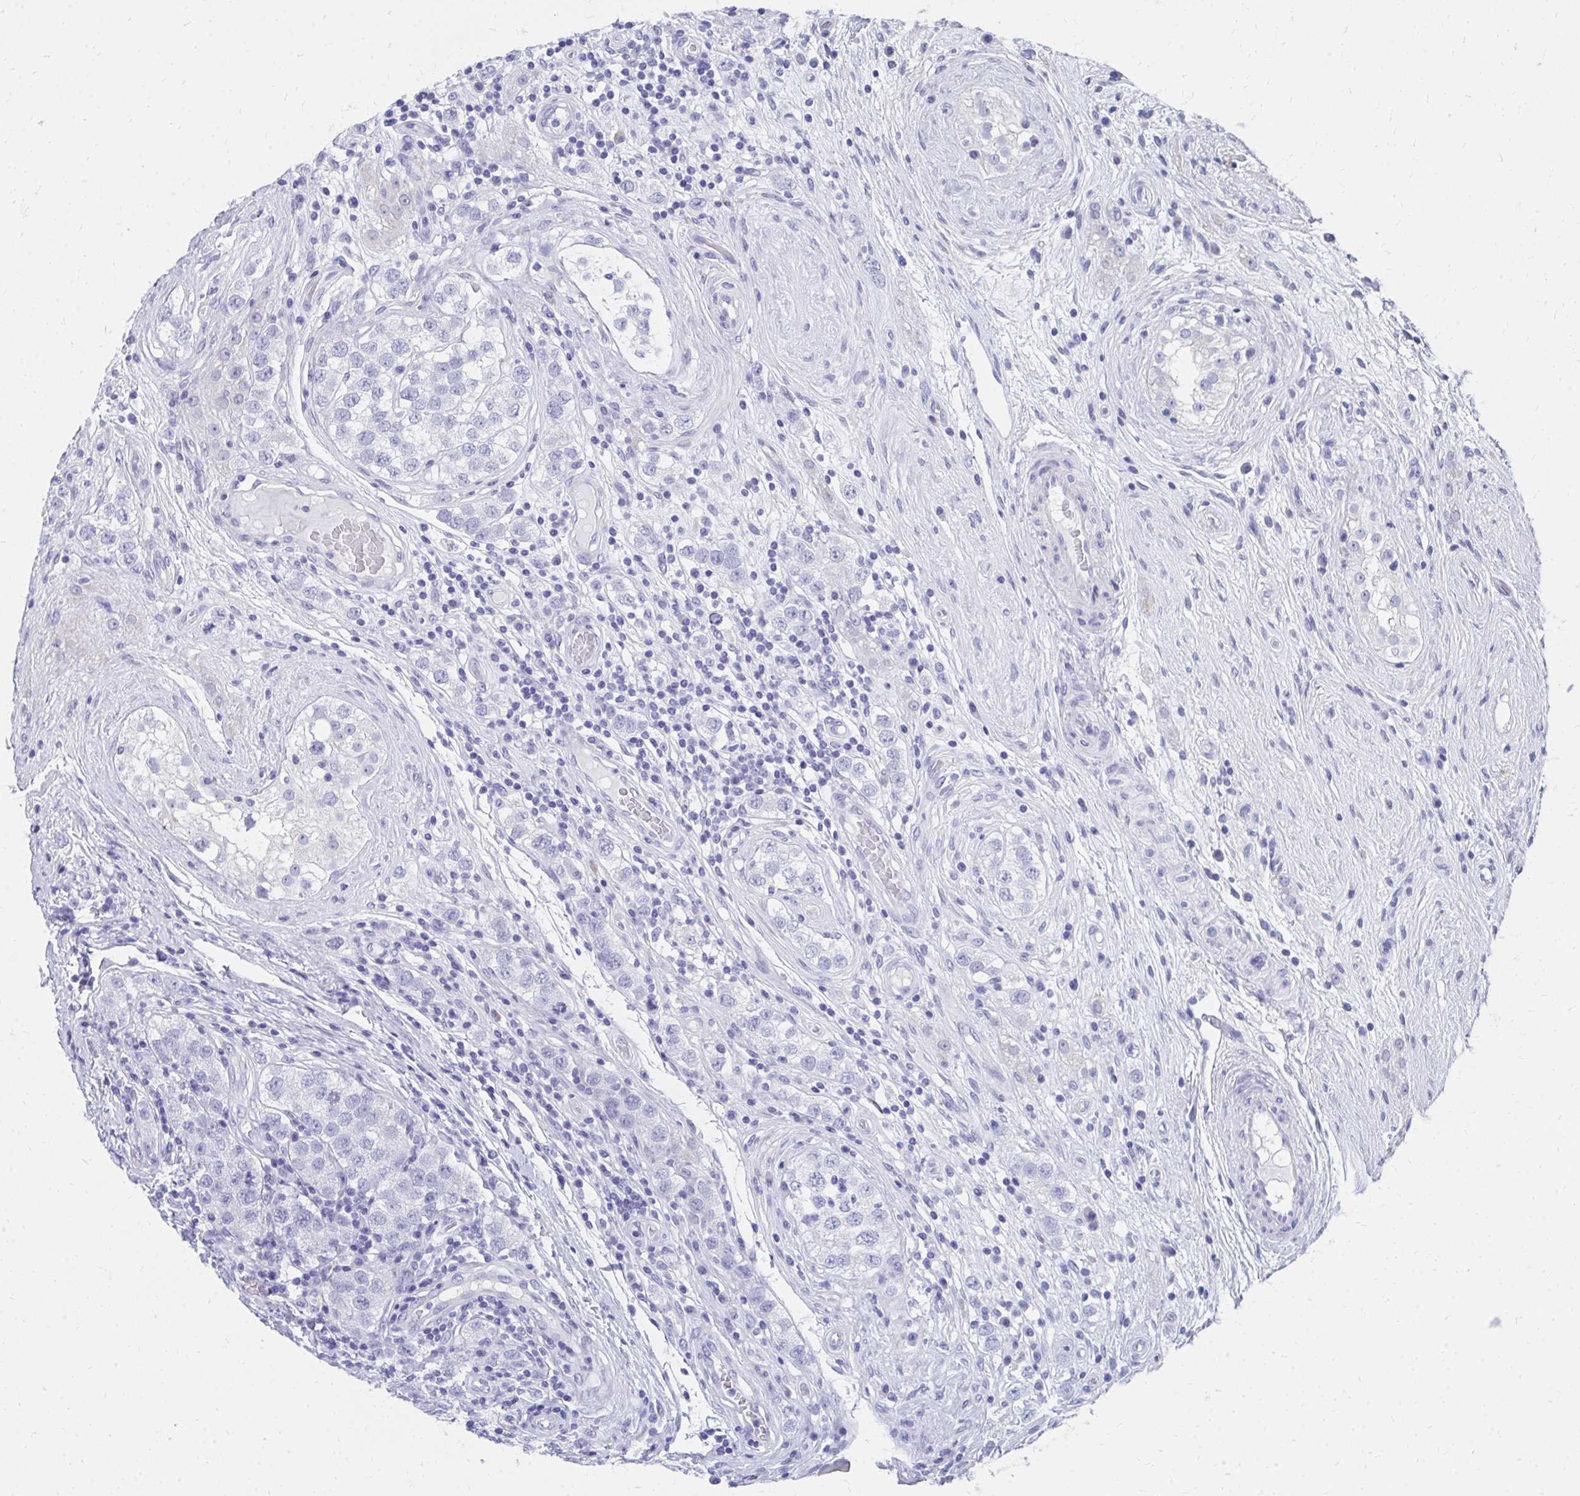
{"staining": {"intensity": "negative", "quantity": "none", "location": "none"}, "tissue": "testis cancer", "cell_type": "Tumor cells", "image_type": "cancer", "snomed": [{"axis": "morphology", "description": "Seminoma, NOS"}, {"axis": "topography", "description": "Testis"}], "caption": "This is a photomicrograph of immunohistochemistry (IHC) staining of testis seminoma, which shows no staining in tumor cells. (DAB (3,3'-diaminobenzidine) immunohistochemistry visualized using brightfield microscopy, high magnification).", "gene": "HGD", "patient": {"sex": "male", "age": 34}}